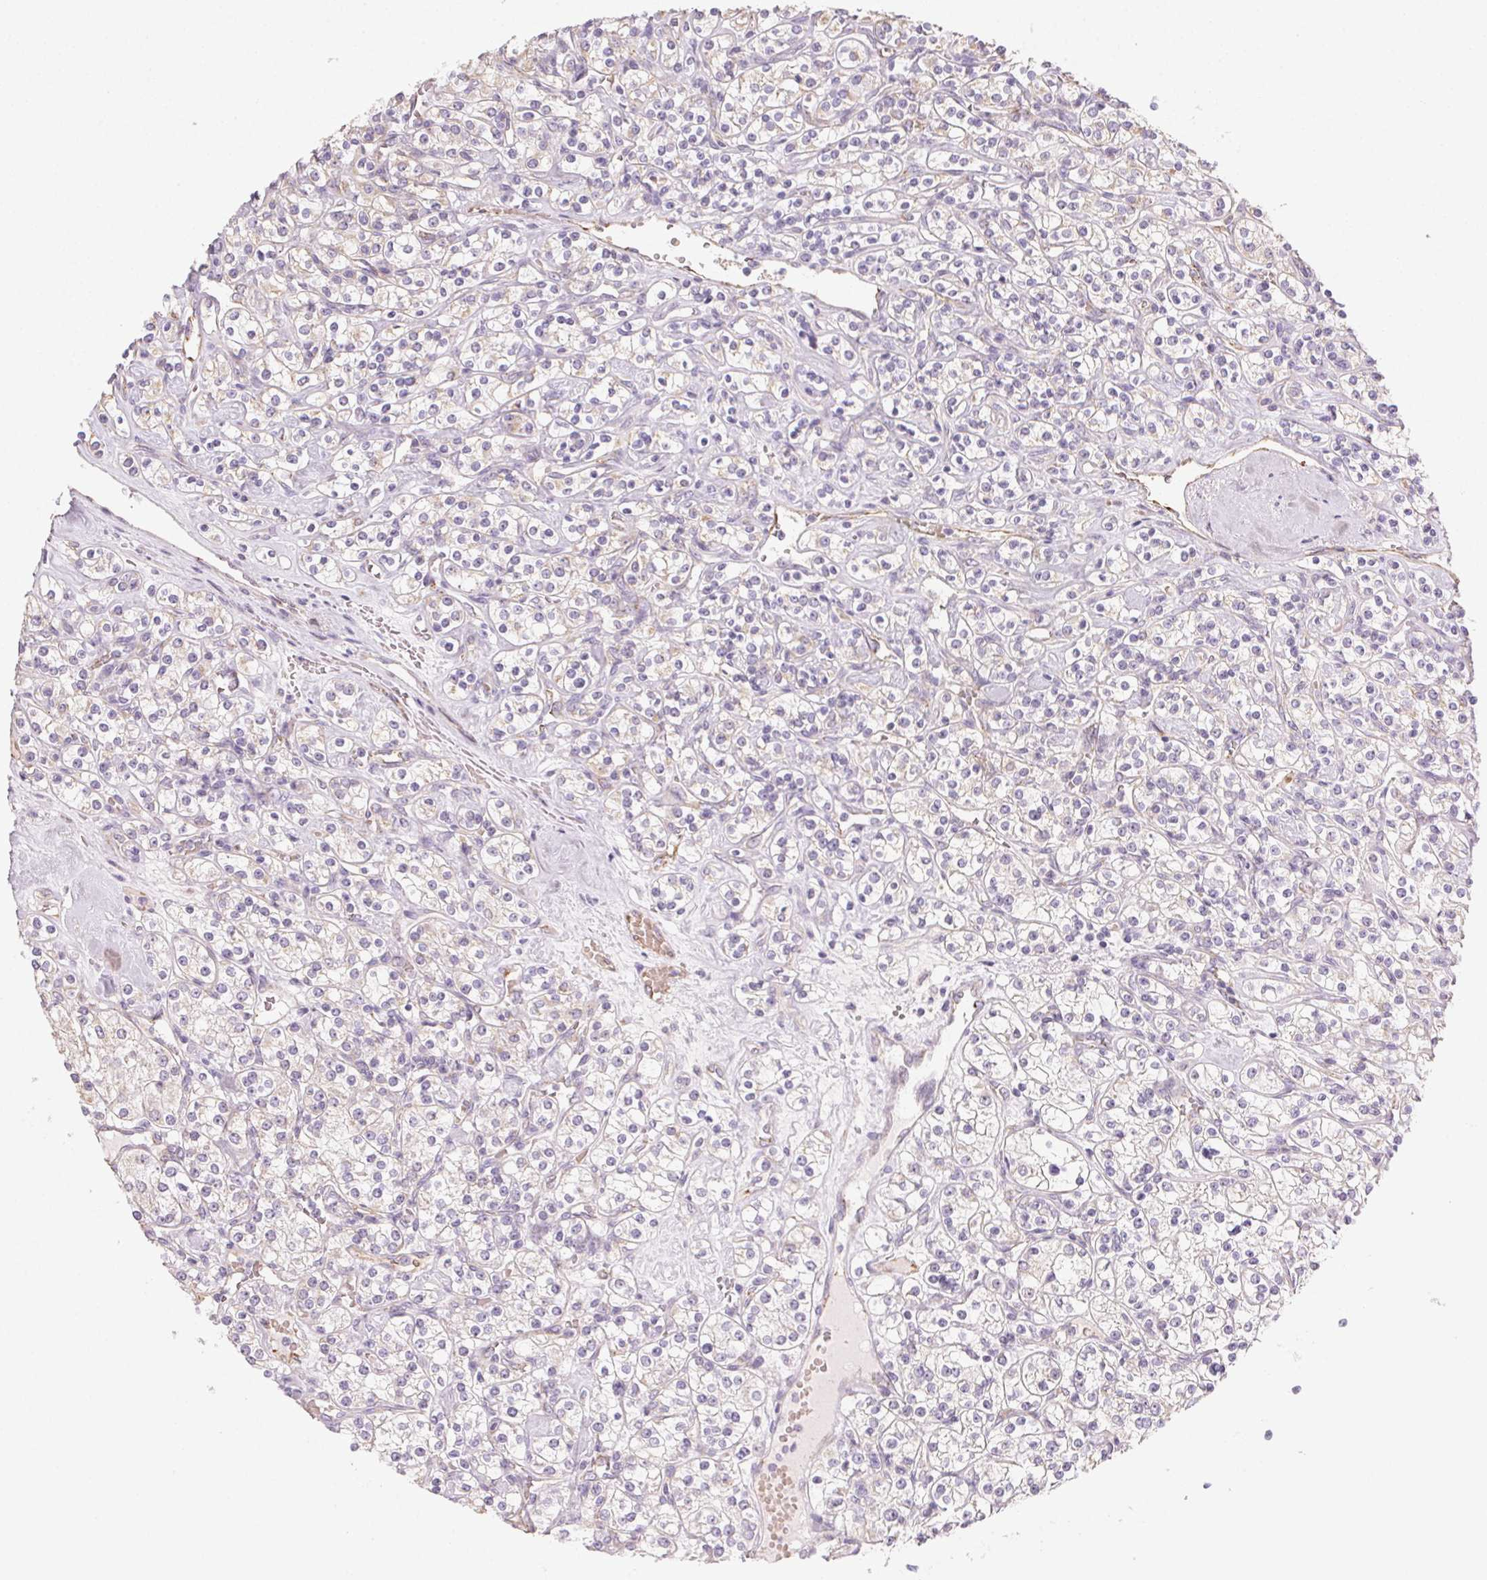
{"staining": {"intensity": "negative", "quantity": "none", "location": "none"}, "tissue": "renal cancer", "cell_type": "Tumor cells", "image_type": "cancer", "snomed": [{"axis": "morphology", "description": "Adenocarcinoma, NOS"}, {"axis": "topography", "description": "Kidney"}], "caption": "The image shows no staining of tumor cells in adenocarcinoma (renal). (DAB immunohistochemistry (IHC), high magnification).", "gene": "SMYD1", "patient": {"sex": "male", "age": 77}}